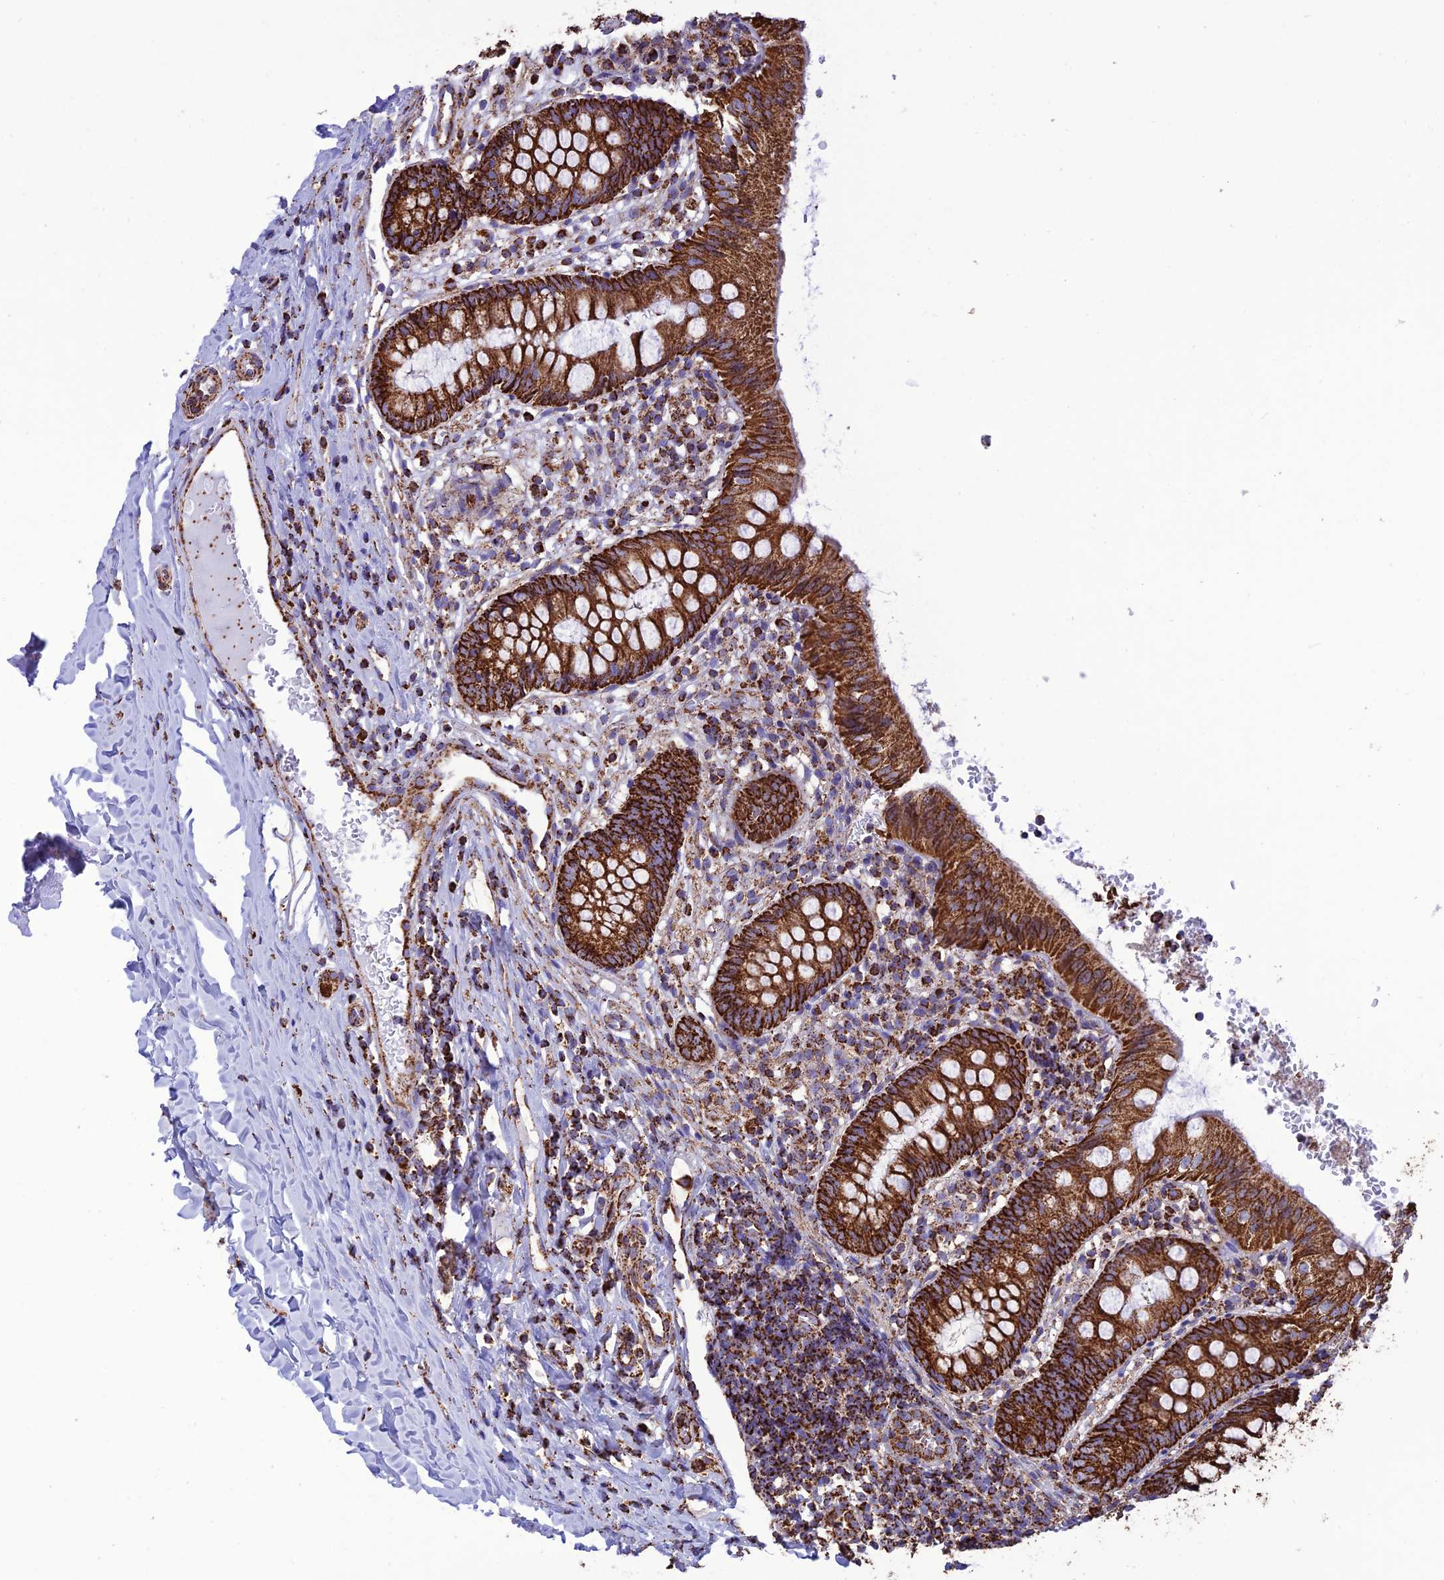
{"staining": {"intensity": "strong", "quantity": ">75%", "location": "cytoplasmic/membranous"}, "tissue": "appendix", "cell_type": "Glandular cells", "image_type": "normal", "snomed": [{"axis": "morphology", "description": "Normal tissue, NOS"}, {"axis": "topography", "description": "Appendix"}], "caption": "Protein staining of benign appendix reveals strong cytoplasmic/membranous staining in about >75% of glandular cells.", "gene": "NDUFAF1", "patient": {"sex": "male", "age": 8}}